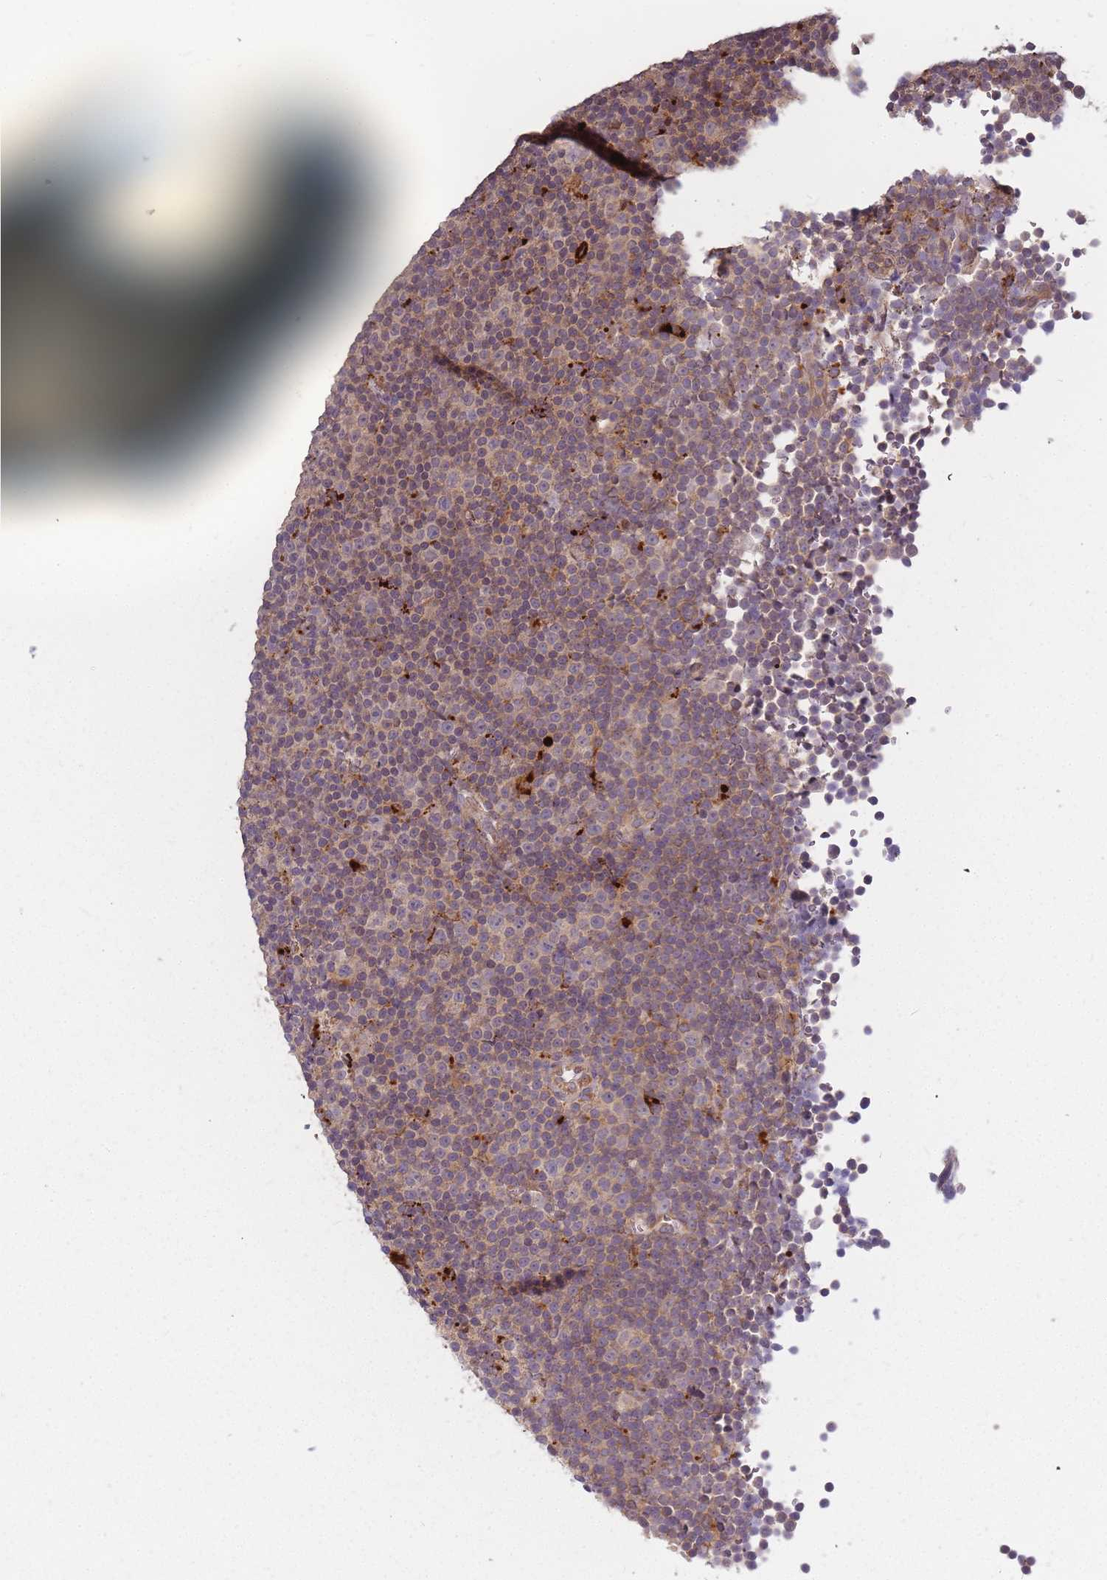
{"staining": {"intensity": "weak", "quantity": "25%-75%", "location": "cytoplasmic/membranous"}, "tissue": "lymphoma", "cell_type": "Tumor cells", "image_type": "cancer", "snomed": [{"axis": "morphology", "description": "Malignant lymphoma, non-Hodgkin's type, Low grade"}, {"axis": "topography", "description": "Lymph node"}], "caption": "High-power microscopy captured an immunohistochemistry micrograph of lymphoma, revealing weak cytoplasmic/membranous expression in about 25%-75% of tumor cells.", "gene": "ATG5", "patient": {"sex": "female", "age": 67}}